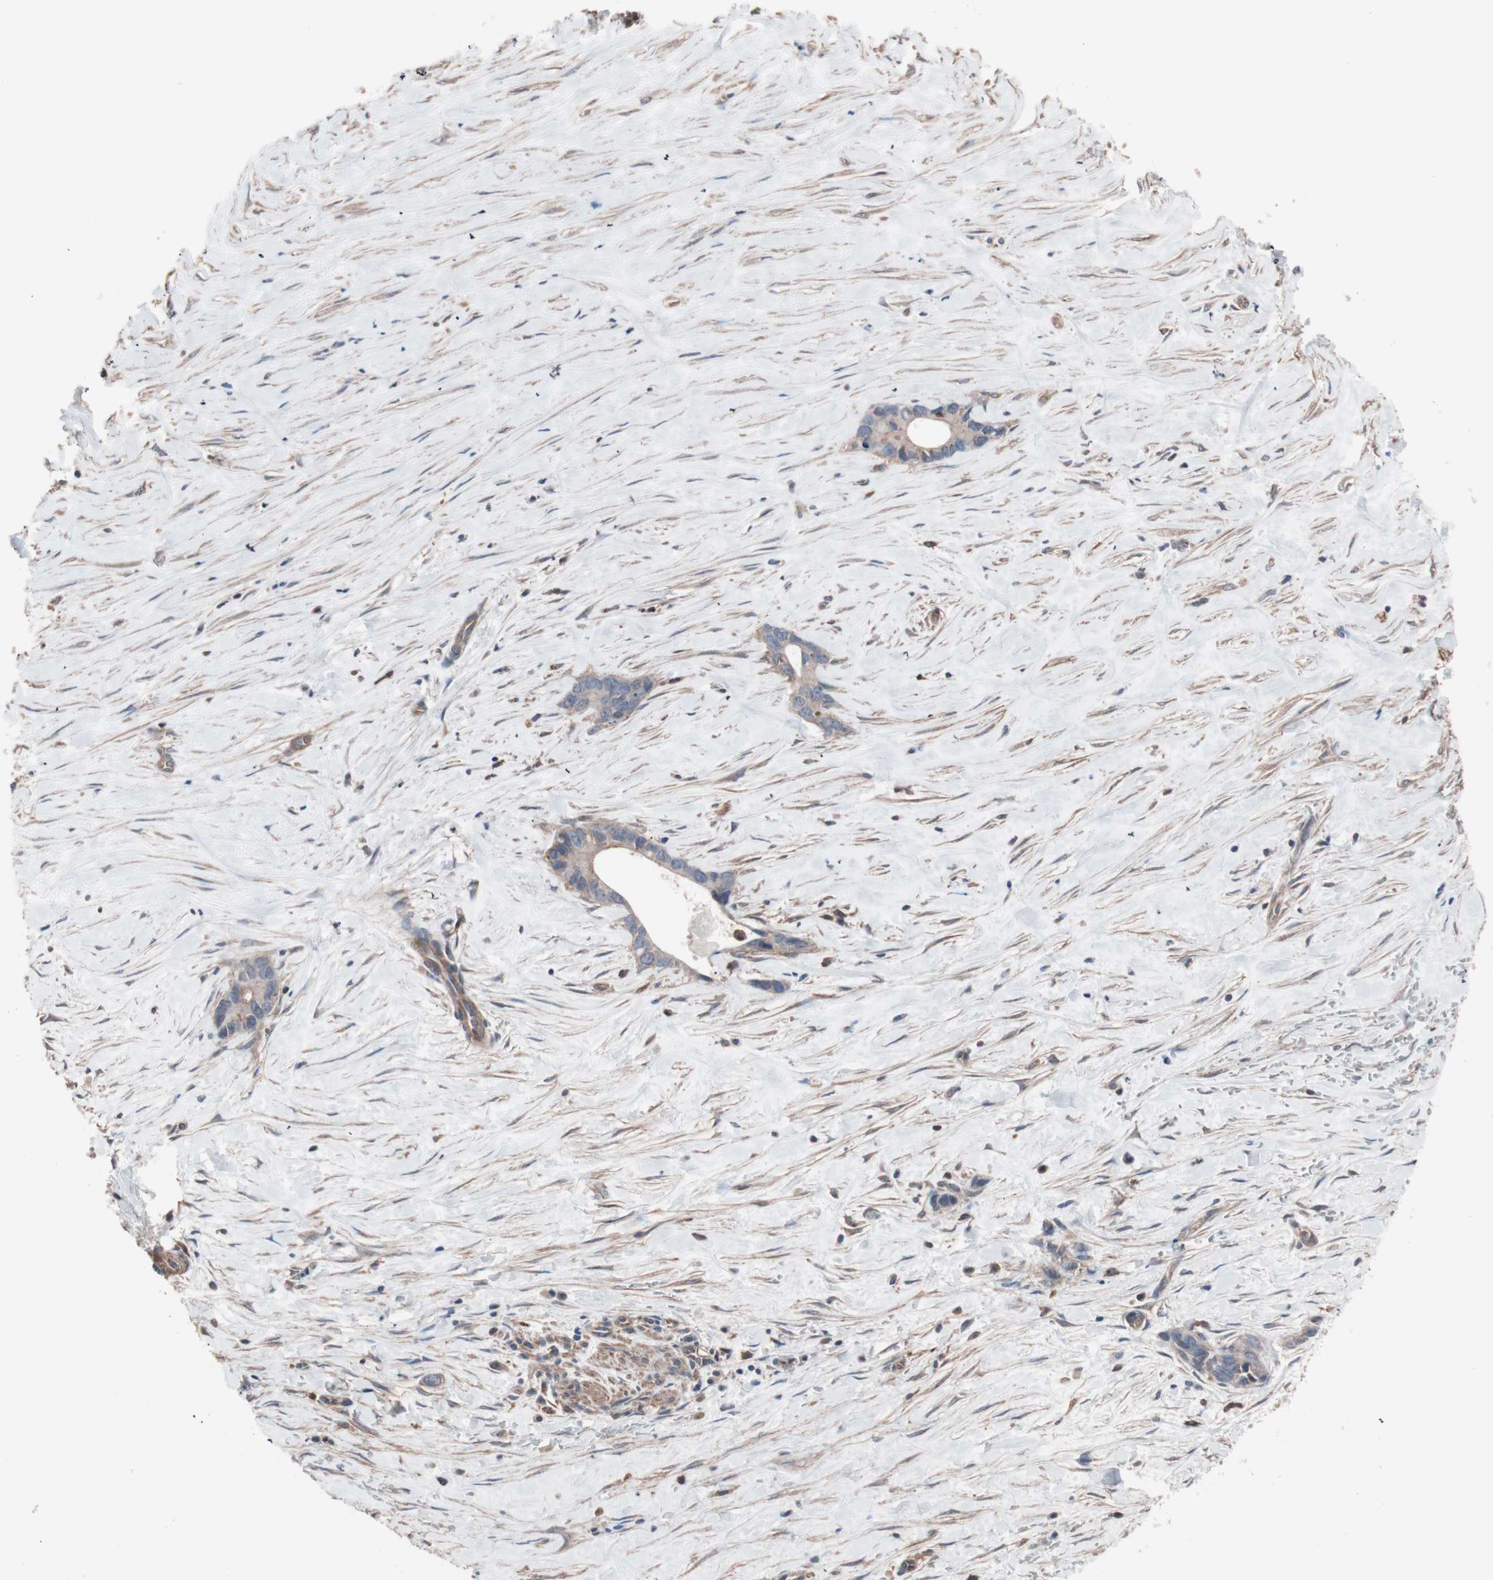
{"staining": {"intensity": "weak", "quantity": ">75%", "location": "cytoplasmic/membranous"}, "tissue": "liver cancer", "cell_type": "Tumor cells", "image_type": "cancer", "snomed": [{"axis": "morphology", "description": "Cholangiocarcinoma"}, {"axis": "topography", "description": "Liver"}], "caption": "Liver cancer stained with DAB (3,3'-diaminobenzidine) IHC reveals low levels of weak cytoplasmic/membranous staining in approximately >75% of tumor cells.", "gene": "ATG7", "patient": {"sex": "female", "age": 55}}